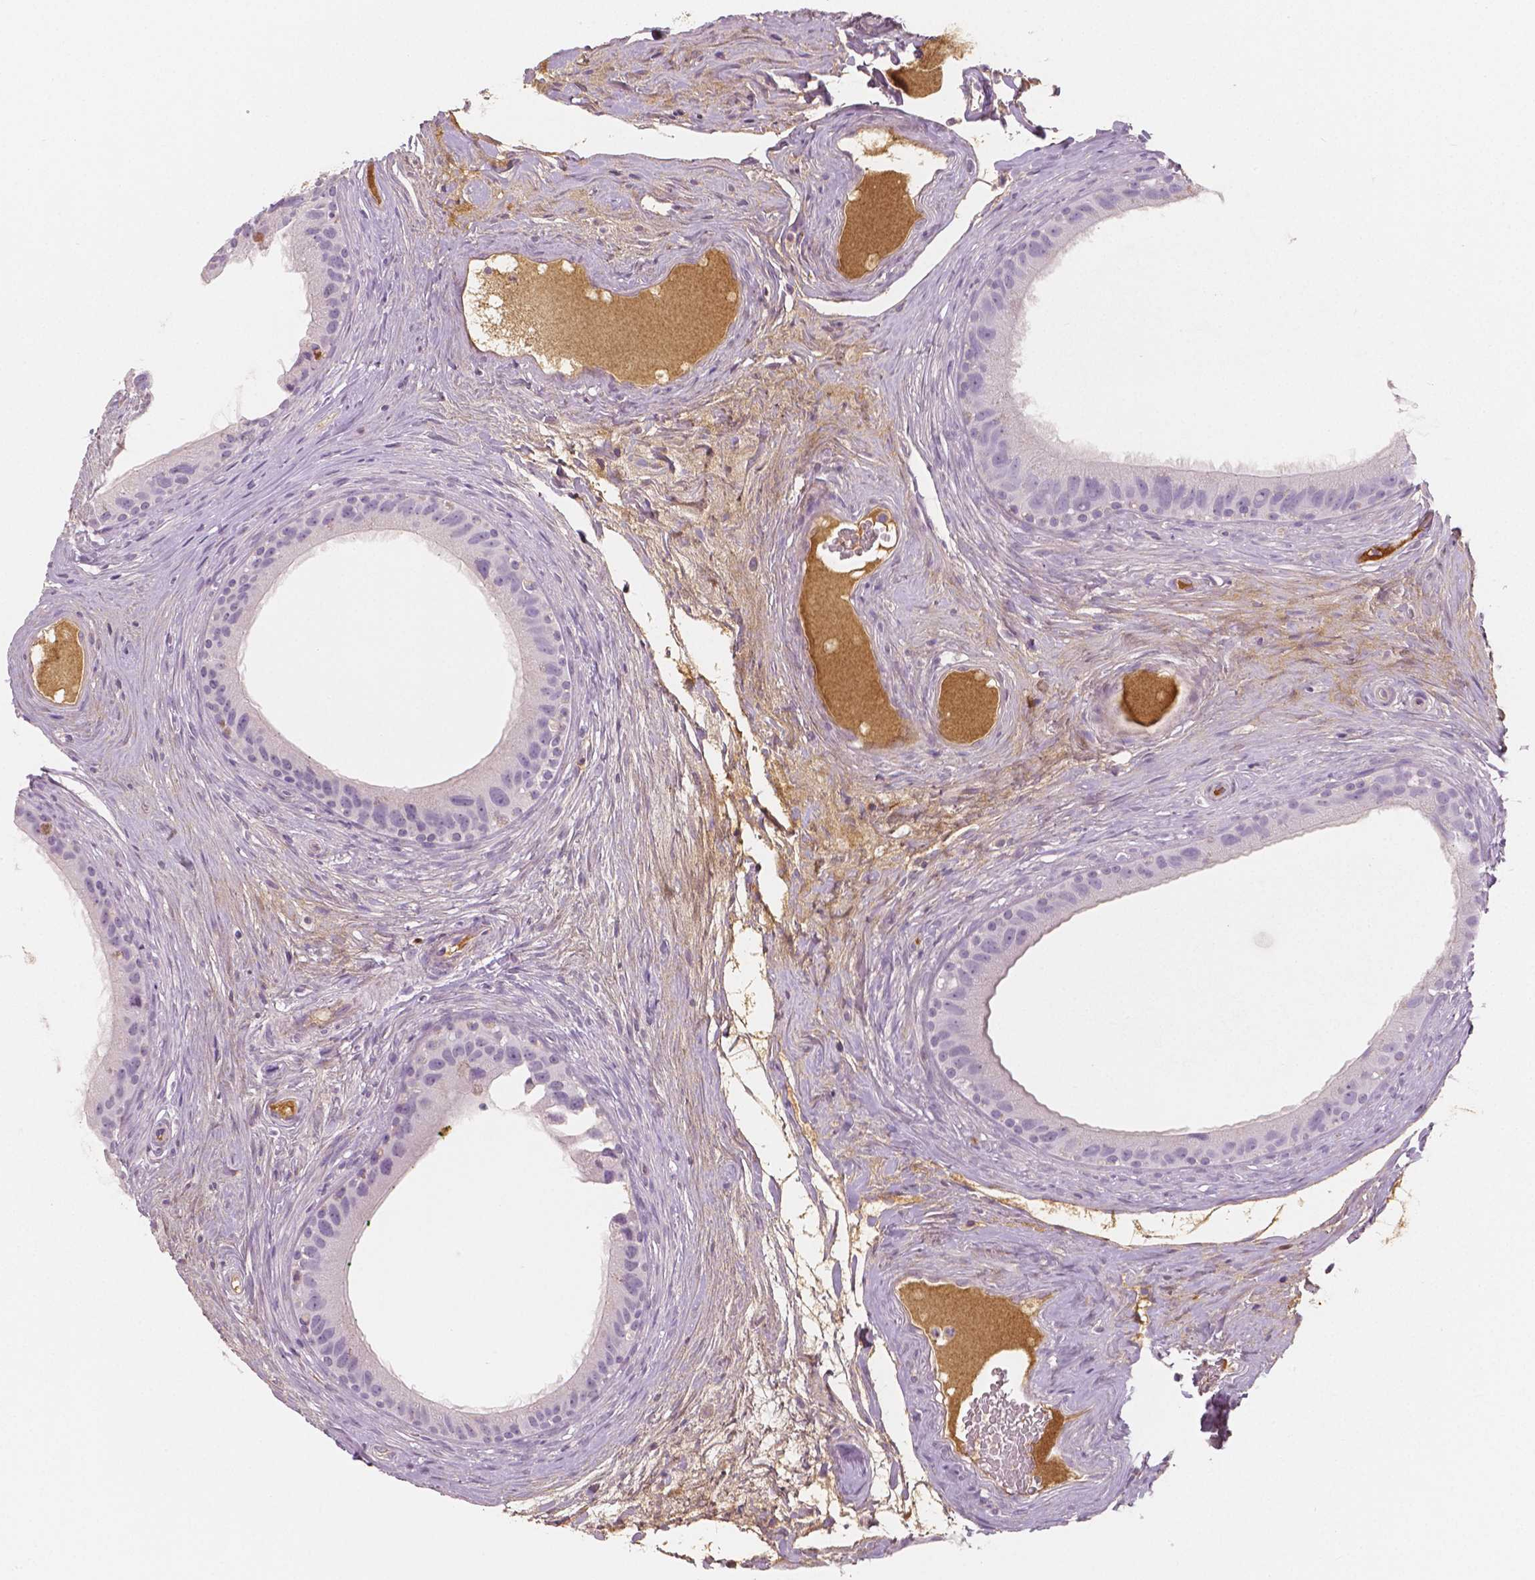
{"staining": {"intensity": "weak", "quantity": "<25%", "location": "cytoplasmic/membranous"}, "tissue": "epididymis", "cell_type": "Glandular cells", "image_type": "normal", "snomed": [{"axis": "morphology", "description": "Normal tissue, NOS"}, {"axis": "topography", "description": "Epididymis"}], "caption": "IHC of unremarkable epididymis shows no positivity in glandular cells. Nuclei are stained in blue.", "gene": "APOA4", "patient": {"sex": "male", "age": 59}}